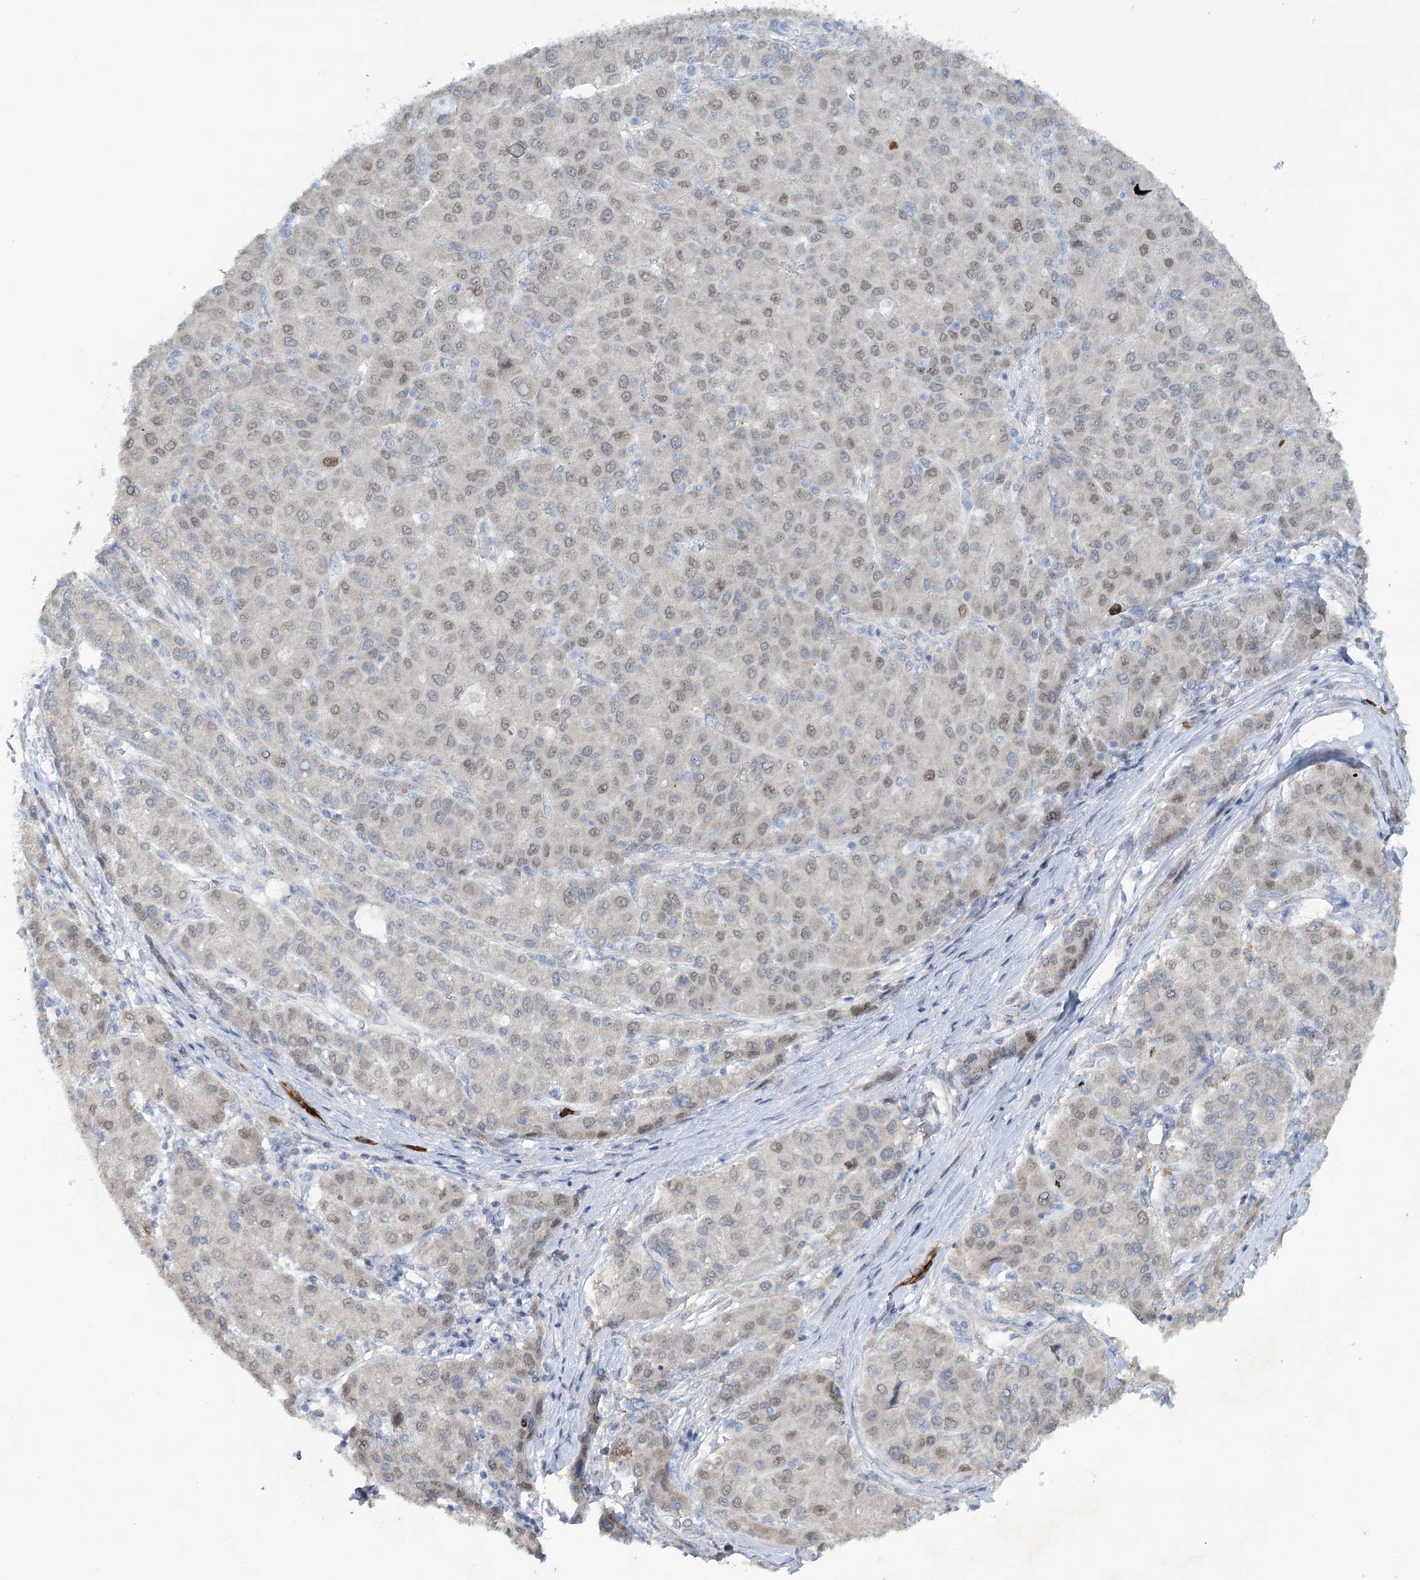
{"staining": {"intensity": "weak", "quantity": "<25%", "location": "nuclear"}, "tissue": "liver cancer", "cell_type": "Tumor cells", "image_type": "cancer", "snomed": [{"axis": "morphology", "description": "Carcinoma, Hepatocellular, NOS"}, {"axis": "topography", "description": "Liver"}], "caption": "Immunohistochemistry histopathology image of hepatocellular carcinoma (liver) stained for a protein (brown), which demonstrates no expression in tumor cells.", "gene": "ABITRAM", "patient": {"sex": "male", "age": 65}}